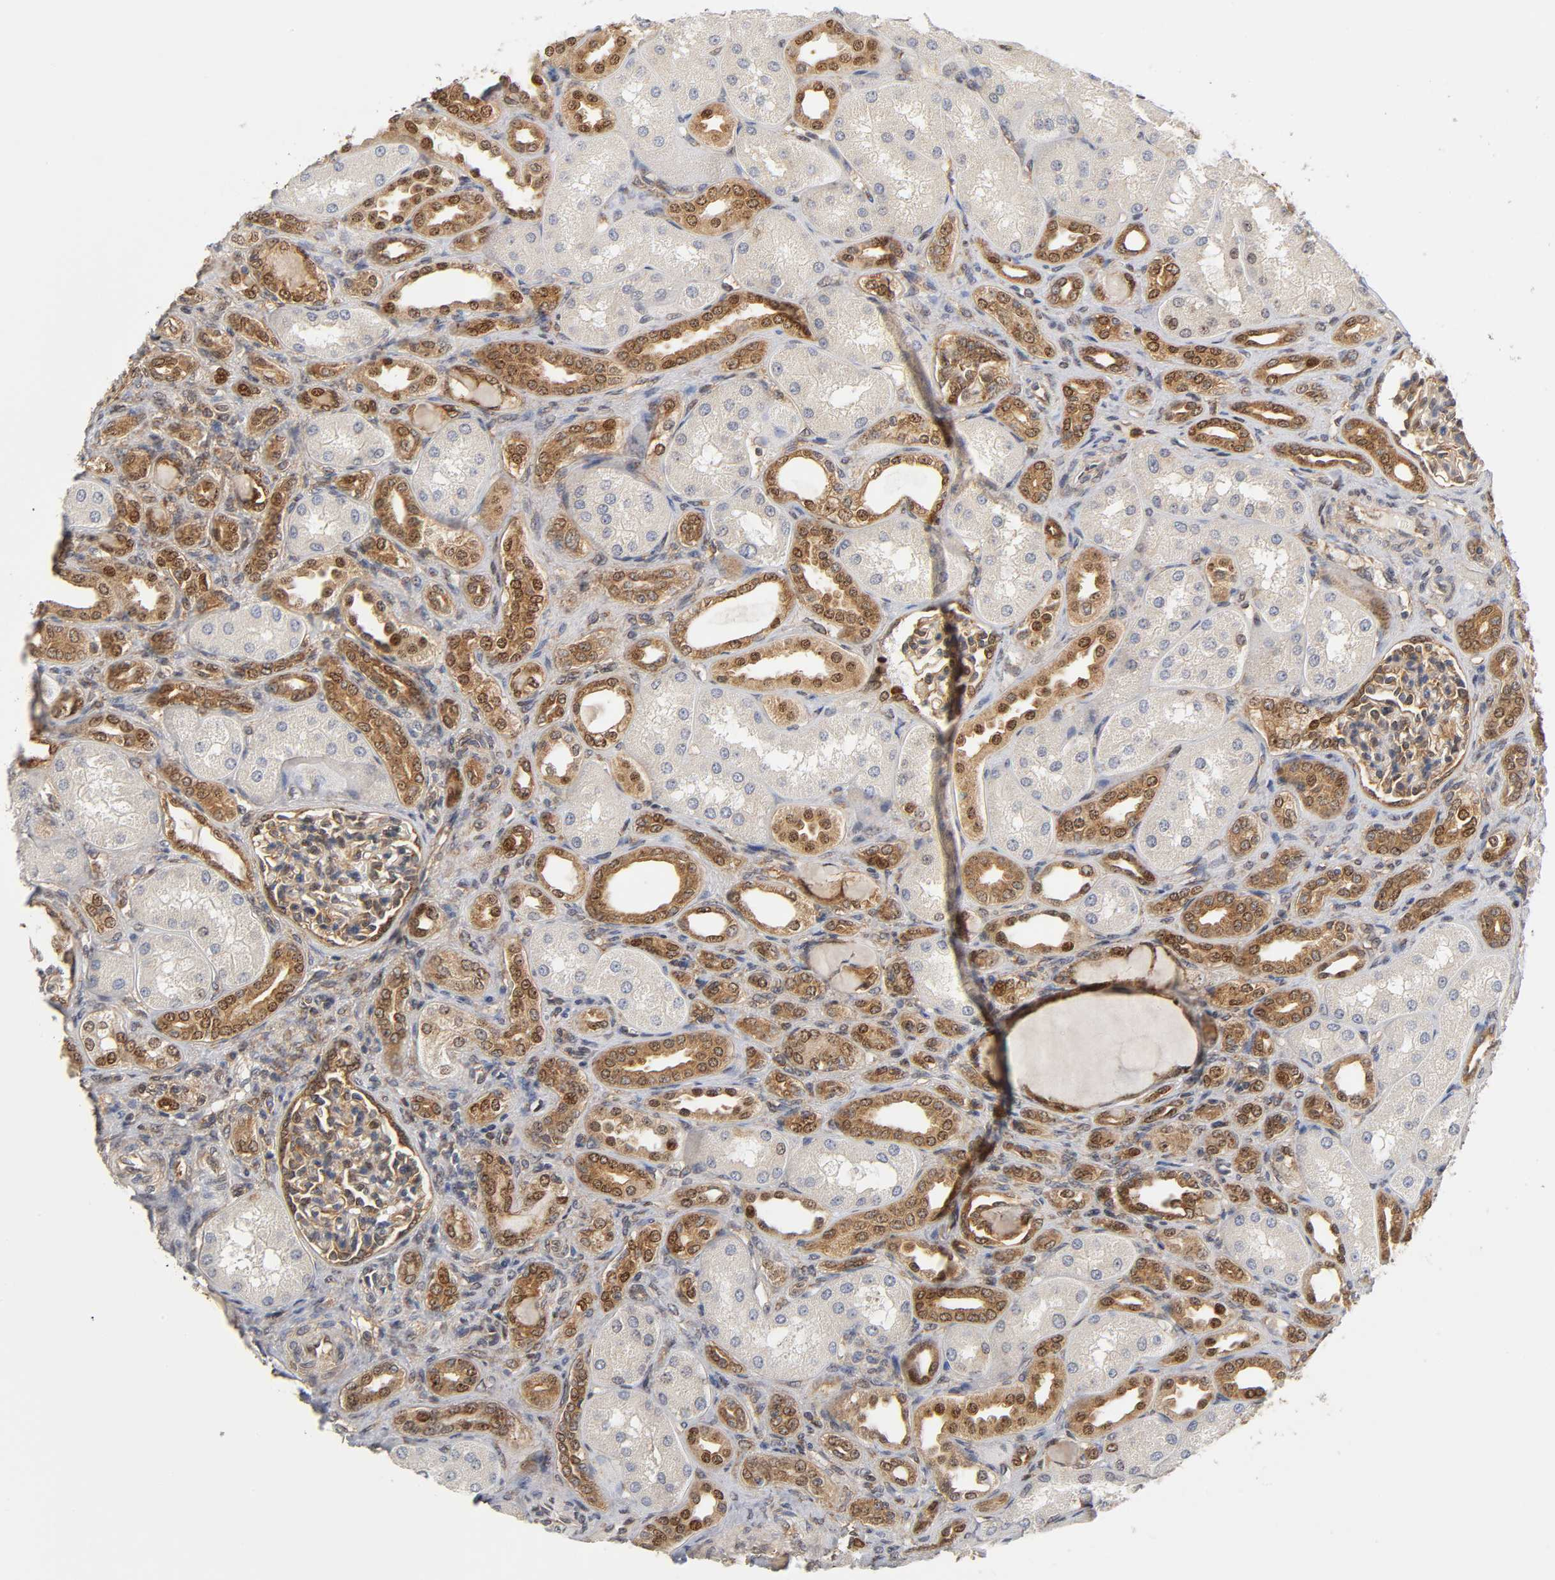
{"staining": {"intensity": "moderate", "quantity": ">75%", "location": "cytoplasmic/membranous"}, "tissue": "kidney", "cell_type": "Cells in glomeruli", "image_type": "normal", "snomed": [{"axis": "morphology", "description": "Normal tissue, NOS"}, {"axis": "topography", "description": "Kidney"}], "caption": "Benign kidney reveals moderate cytoplasmic/membranous positivity in approximately >75% of cells in glomeruli, visualized by immunohistochemistry.", "gene": "PAFAH1B1", "patient": {"sex": "male", "age": 7}}